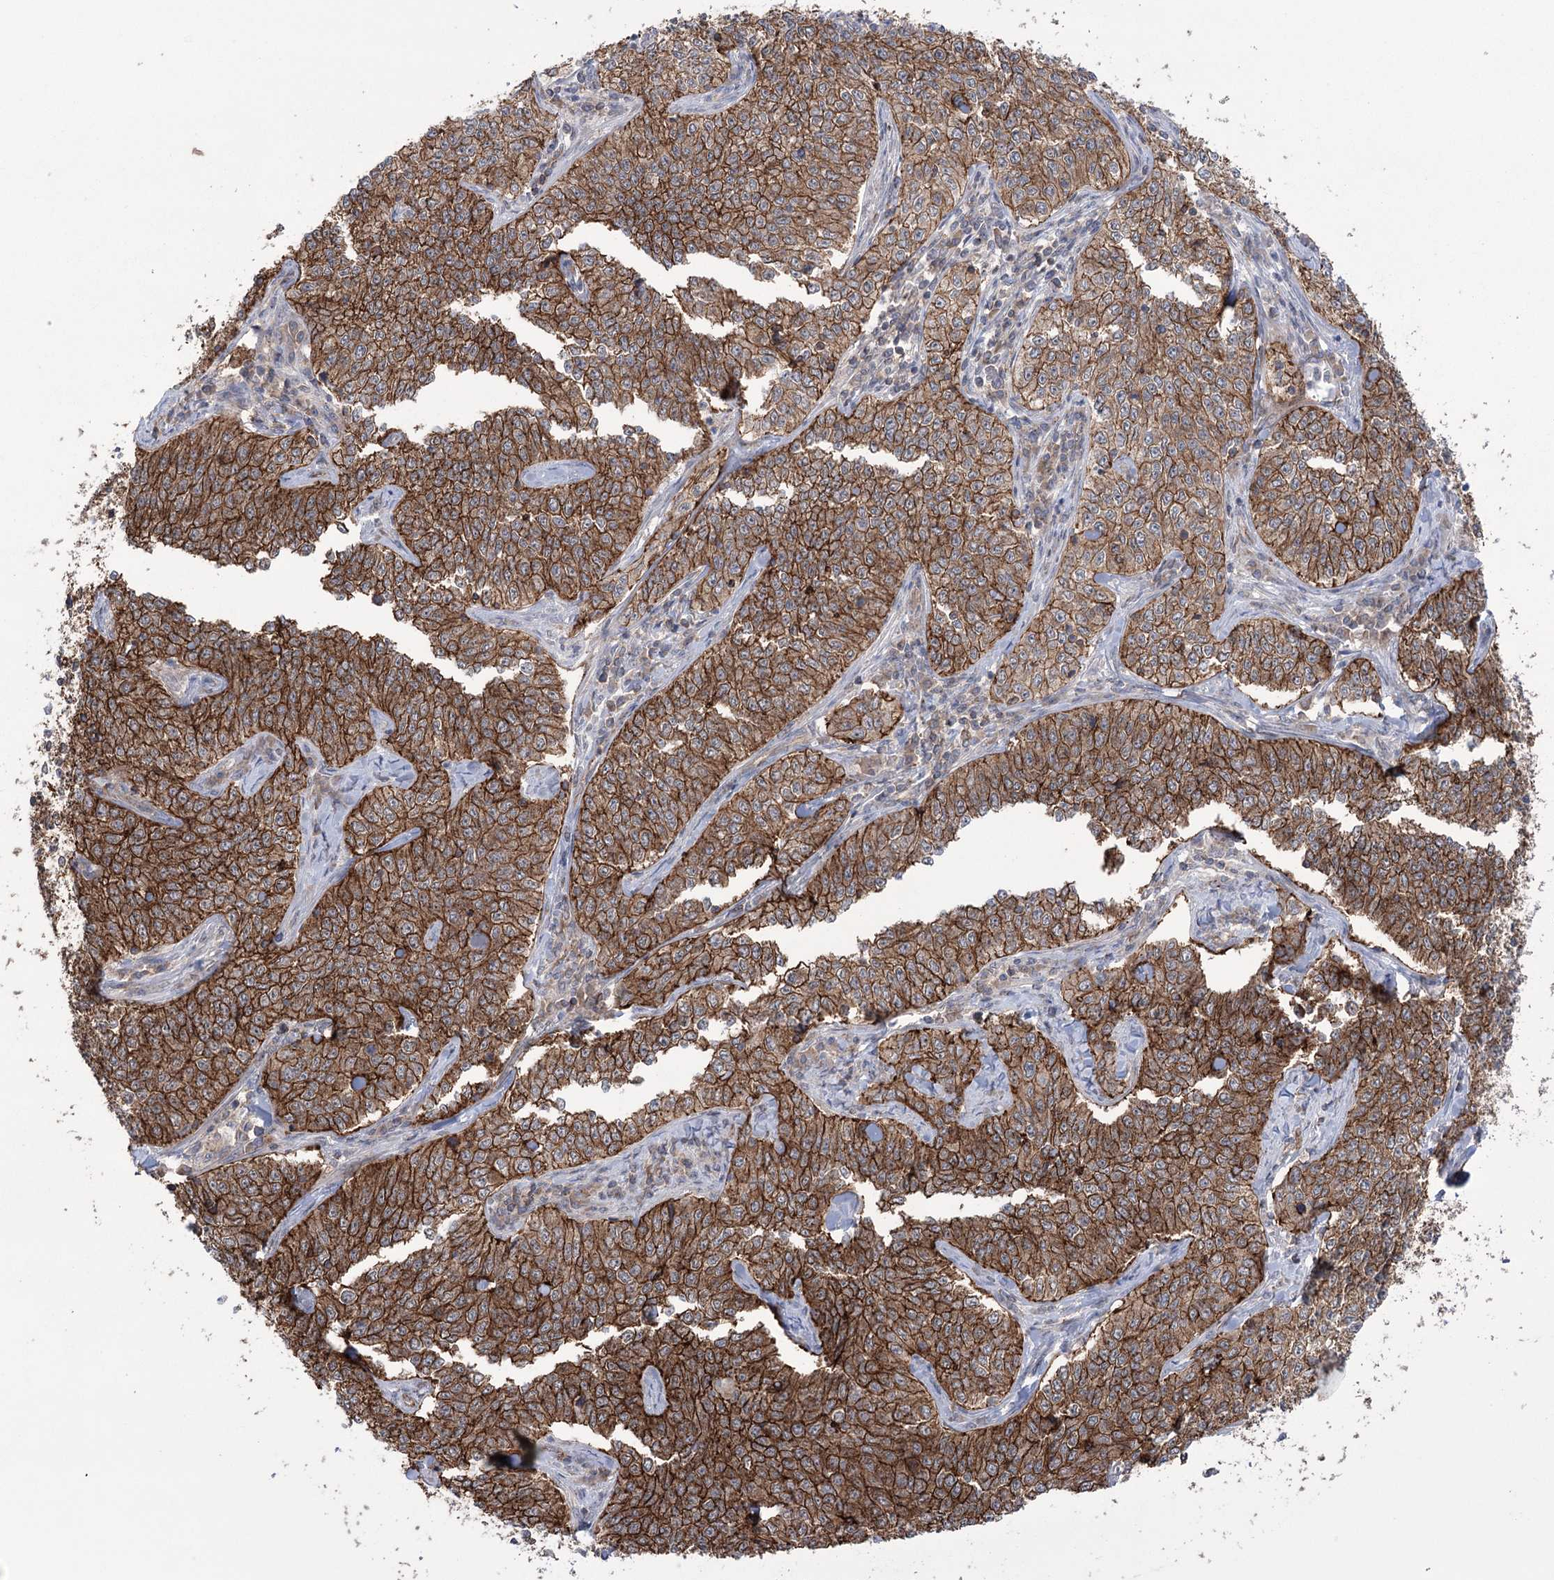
{"staining": {"intensity": "moderate", "quantity": ">75%", "location": "cytoplasmic/membranous"}, "tissue": "cervical cancer", "cell_type": "Tumor cells", "image_type": "cancer", "snomed": [{"axis": "morphology", "description": "Squamous cell carcinoma, NOS"}, {"axis": "topography", "description": "Cervix"}], "caption": "IHC staining of cervical cancer (squamous cell carcinoma), which shows medium levels of moderate cytoplasmic/membranous expression in about >75% of tumor cells indicating moderate cytoplasmic/membranous protein expression. The staining was performed using DAB (brown) for protein detection and nuclei were counterstained in hematoxylin (blue).", "gene": "TRIM71", "patient": {"sex": "female", "age": 35}}